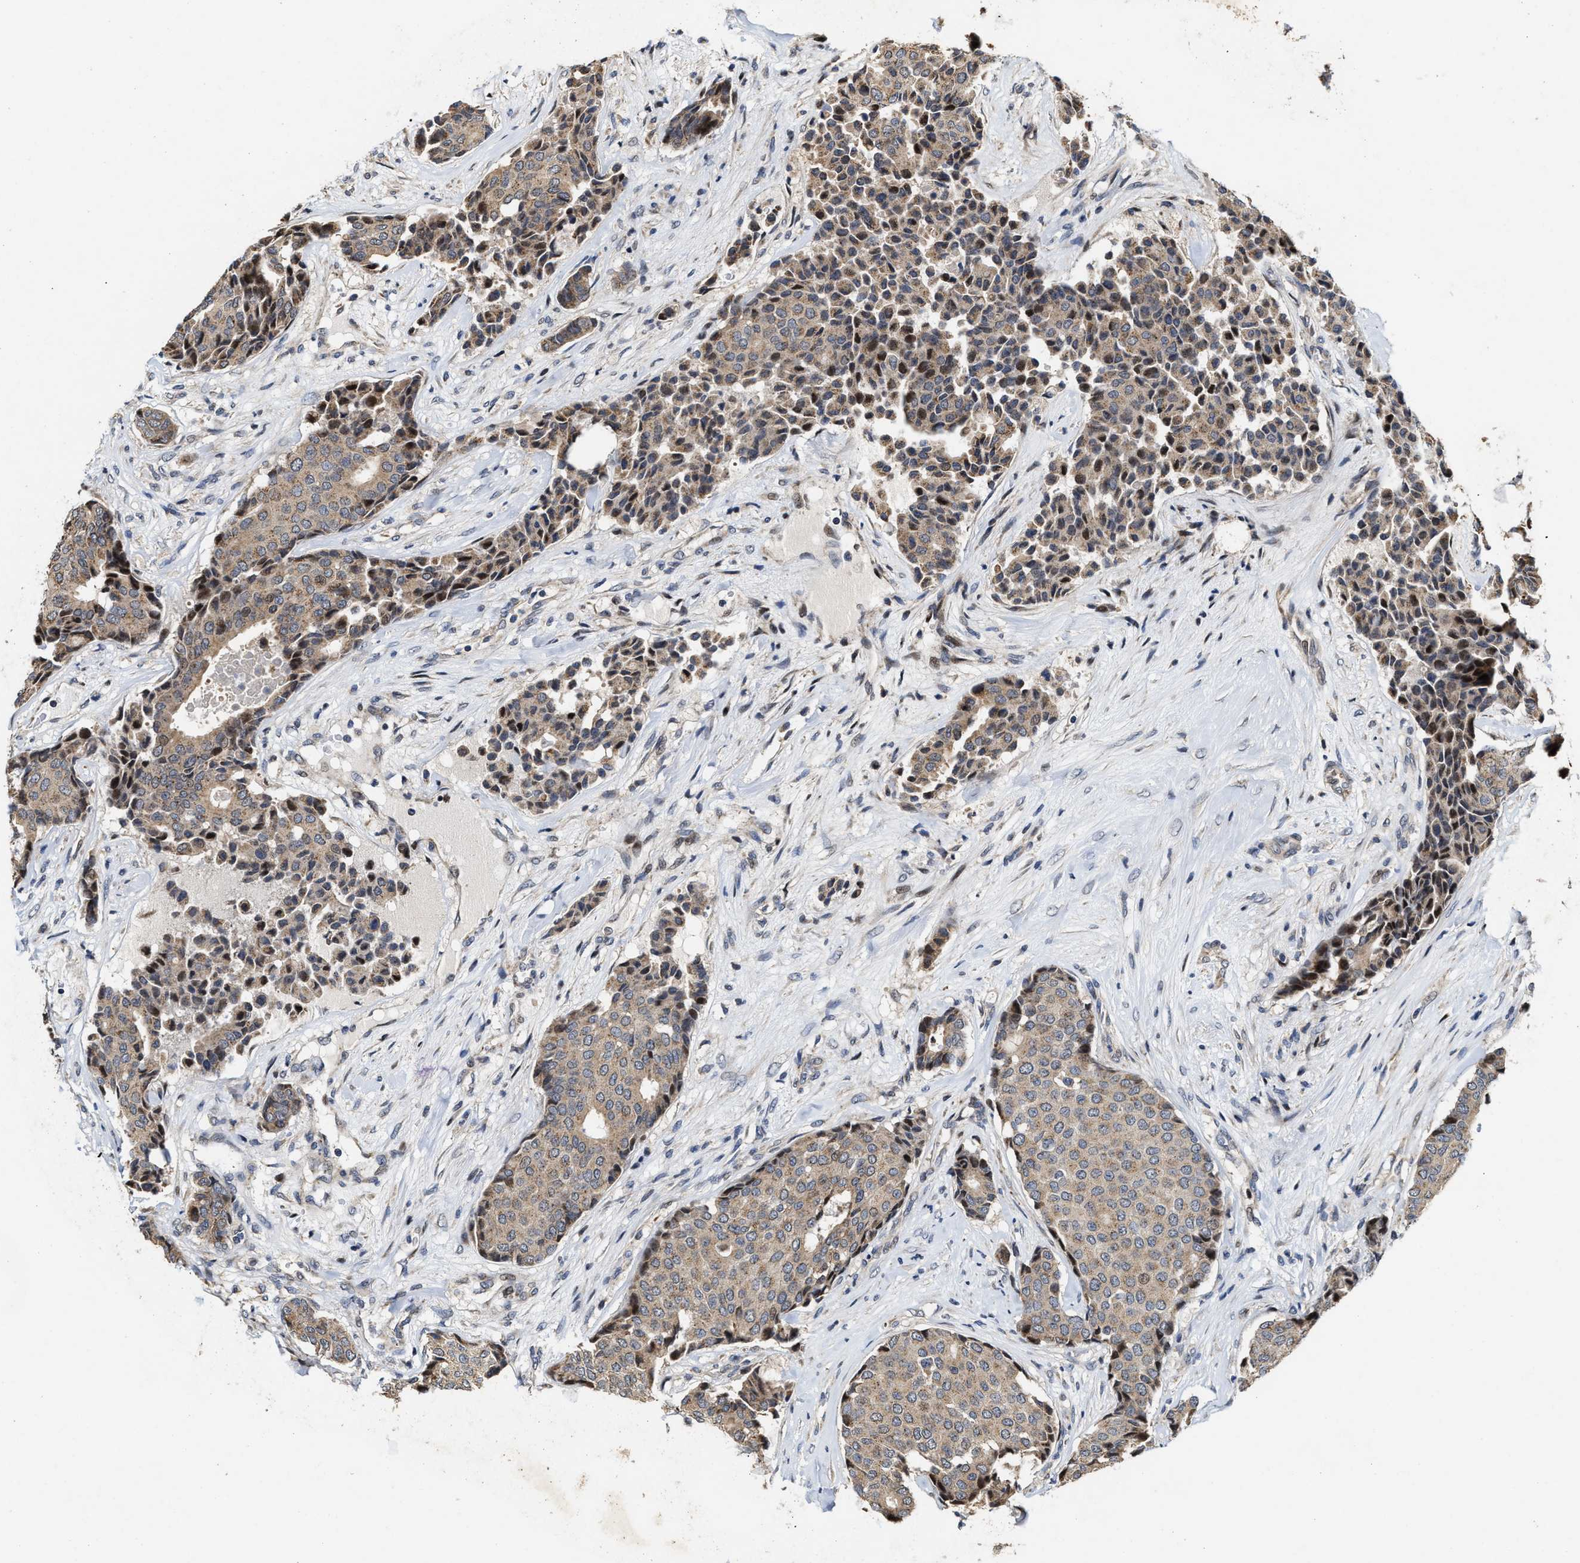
{"staining": {"intensity": "weak", "quantity": ">75%", "location": "cytoplasmic/membranous"}, "tissue": "breast cancer", "cell_type": "Tumor cells", "image_type": "cancer", "snomed": [{"axis": "morphology", "description": "Duct carcinoma"}, {"axis": "topography", "description": "Breast"}], "caption": "Breast cancer (infiltrating ductal carcinoma) was stained to show a protein in brown. There is low levels of weak cytoplasmic/membranous staining in approximately >75% of tumor cells.", "gene": "SCYL2", "patient": {"sex": "female", "age": 75}}